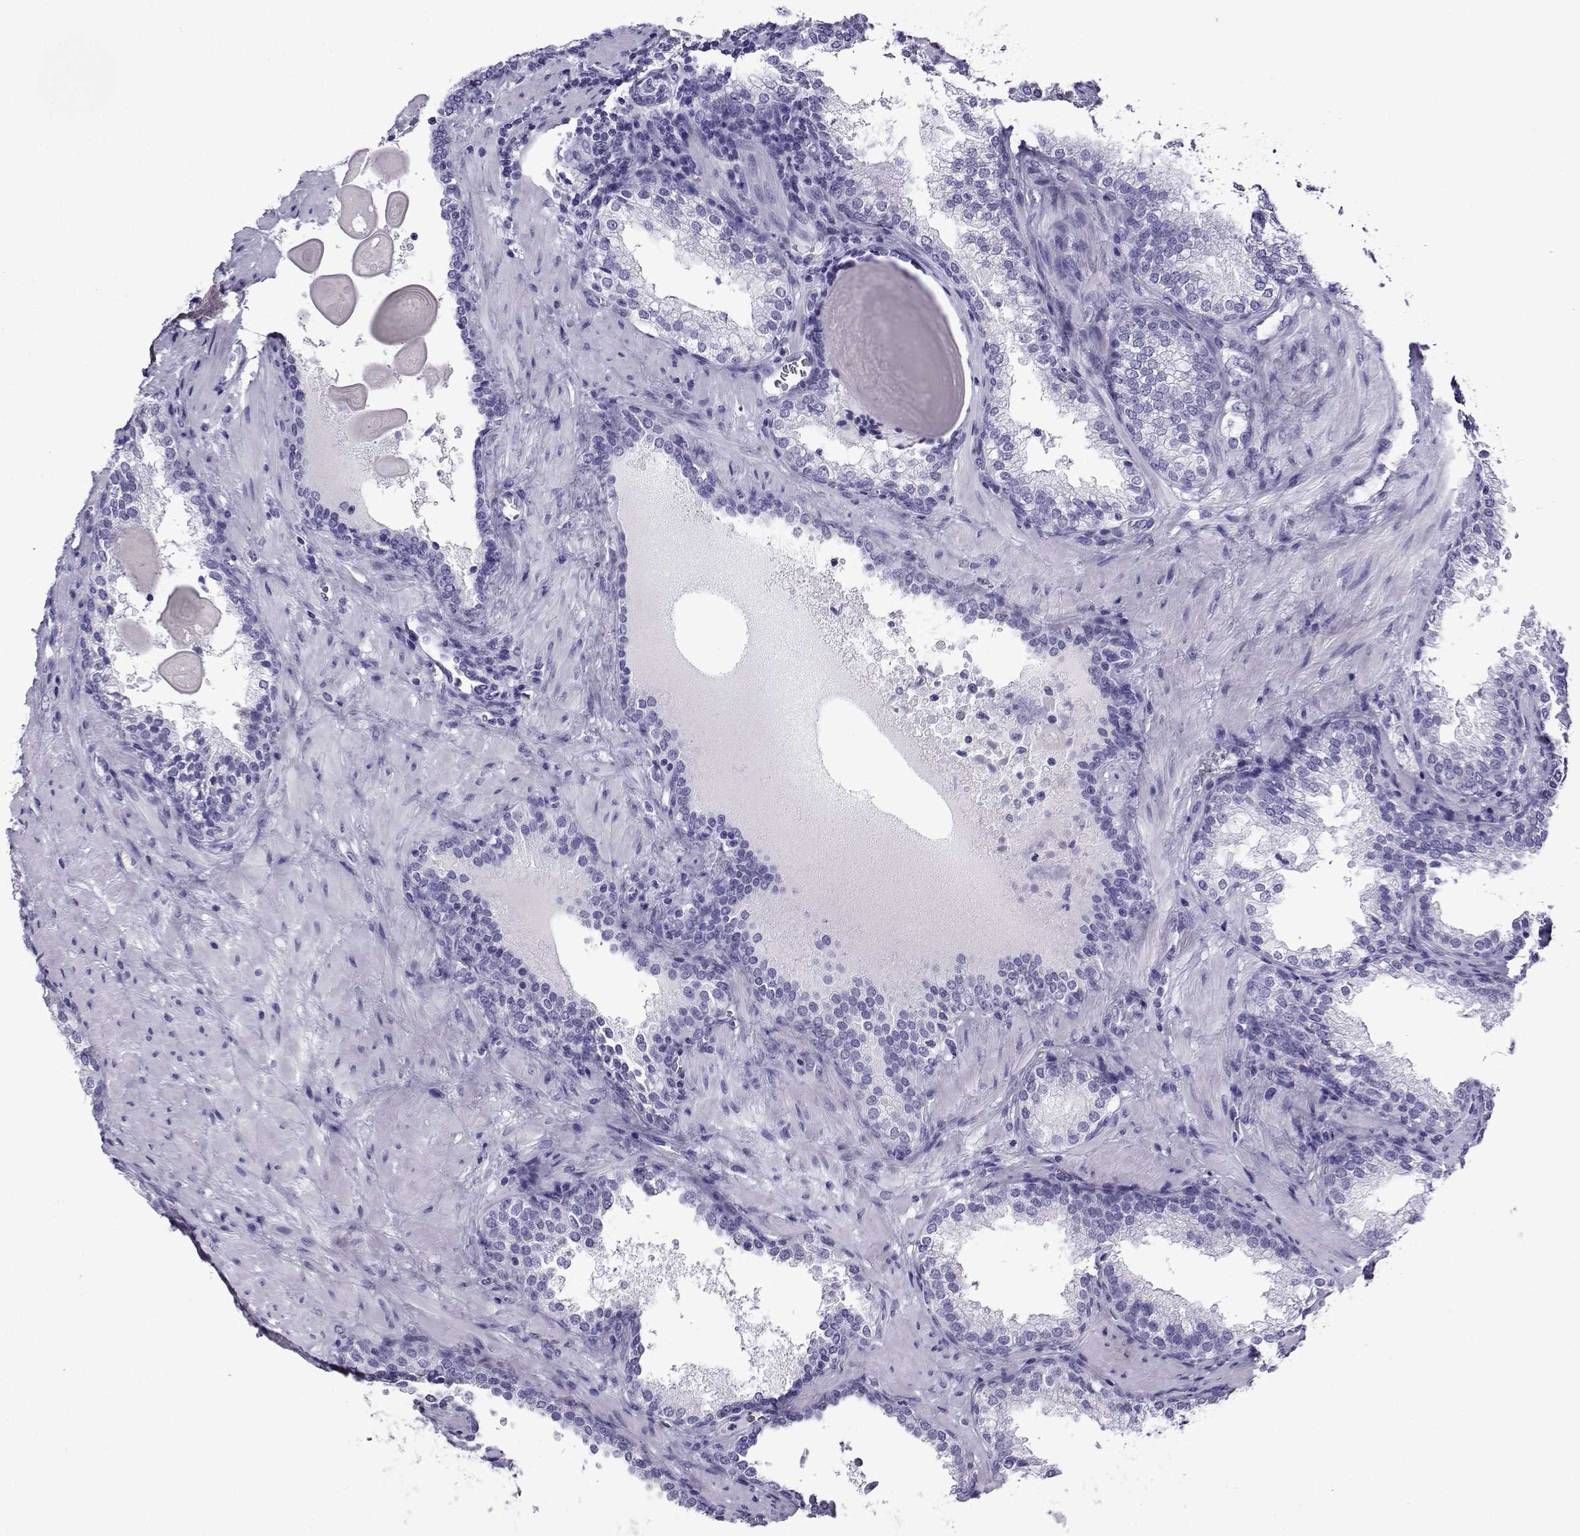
{"staining": {"intensity": "negative", "quantity": "none", "location": "none"}, "tissue": "prostate cancer", "cell_type": "Tumor cells", "image_type": "cancer", "snomed": [{"axis": "morphology", "description": "Adenocarcinoma, Low grade"}, {"axis": "topography", "description": "Prostate"}], "caption": "IHC micrograph of neoplastic tissue: human prostate cancer stained with DAB (3,3'-diaminobenzidine) exhibits no significant protein staining in tumor cells.", "gene": "CRYBB1", "patient": {"sex": "male", "age": 60}}